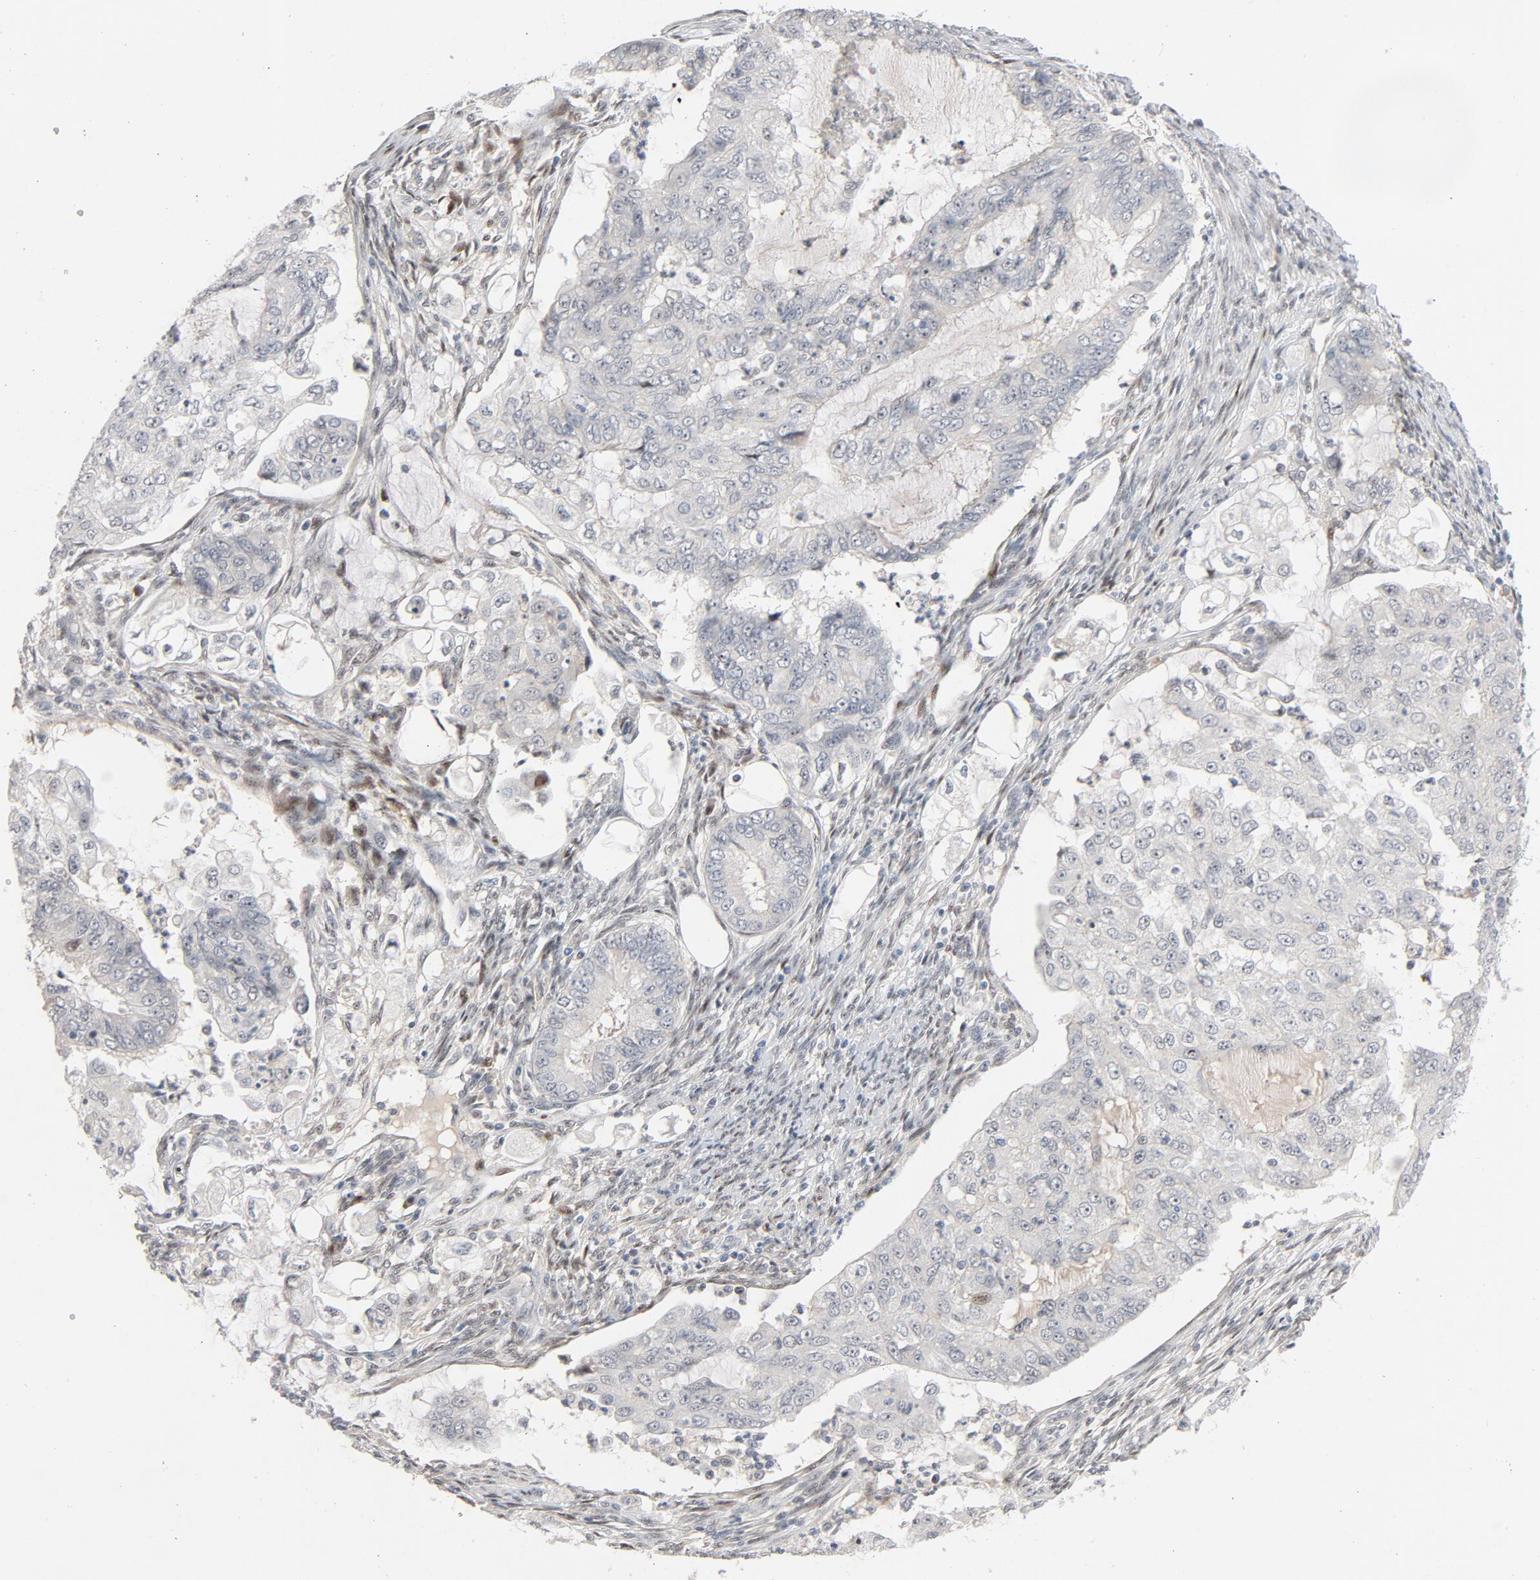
{"staining": {"intensity": "negative", "quantity": "none", "location": "none"}, "tissue": "endometrial cancer", "cell_type": "Tumor cells", "image_type": "cancer", "snomed": [{"axis": "morphology", "description": "Adenocarcinoma, NOS"}, {"axis": "topography", "description": "Endometrium"}], "caption": "Immunohistochemistry (IHC) photomicrograph of neoplastic tissue: endometrial cancer stained with DAB (3,3'-diaminobenzidine) reveals no significant protein expression in tumor cells.", "gene": "FSCB", "patient": {"sex": "female", "age": 75}}